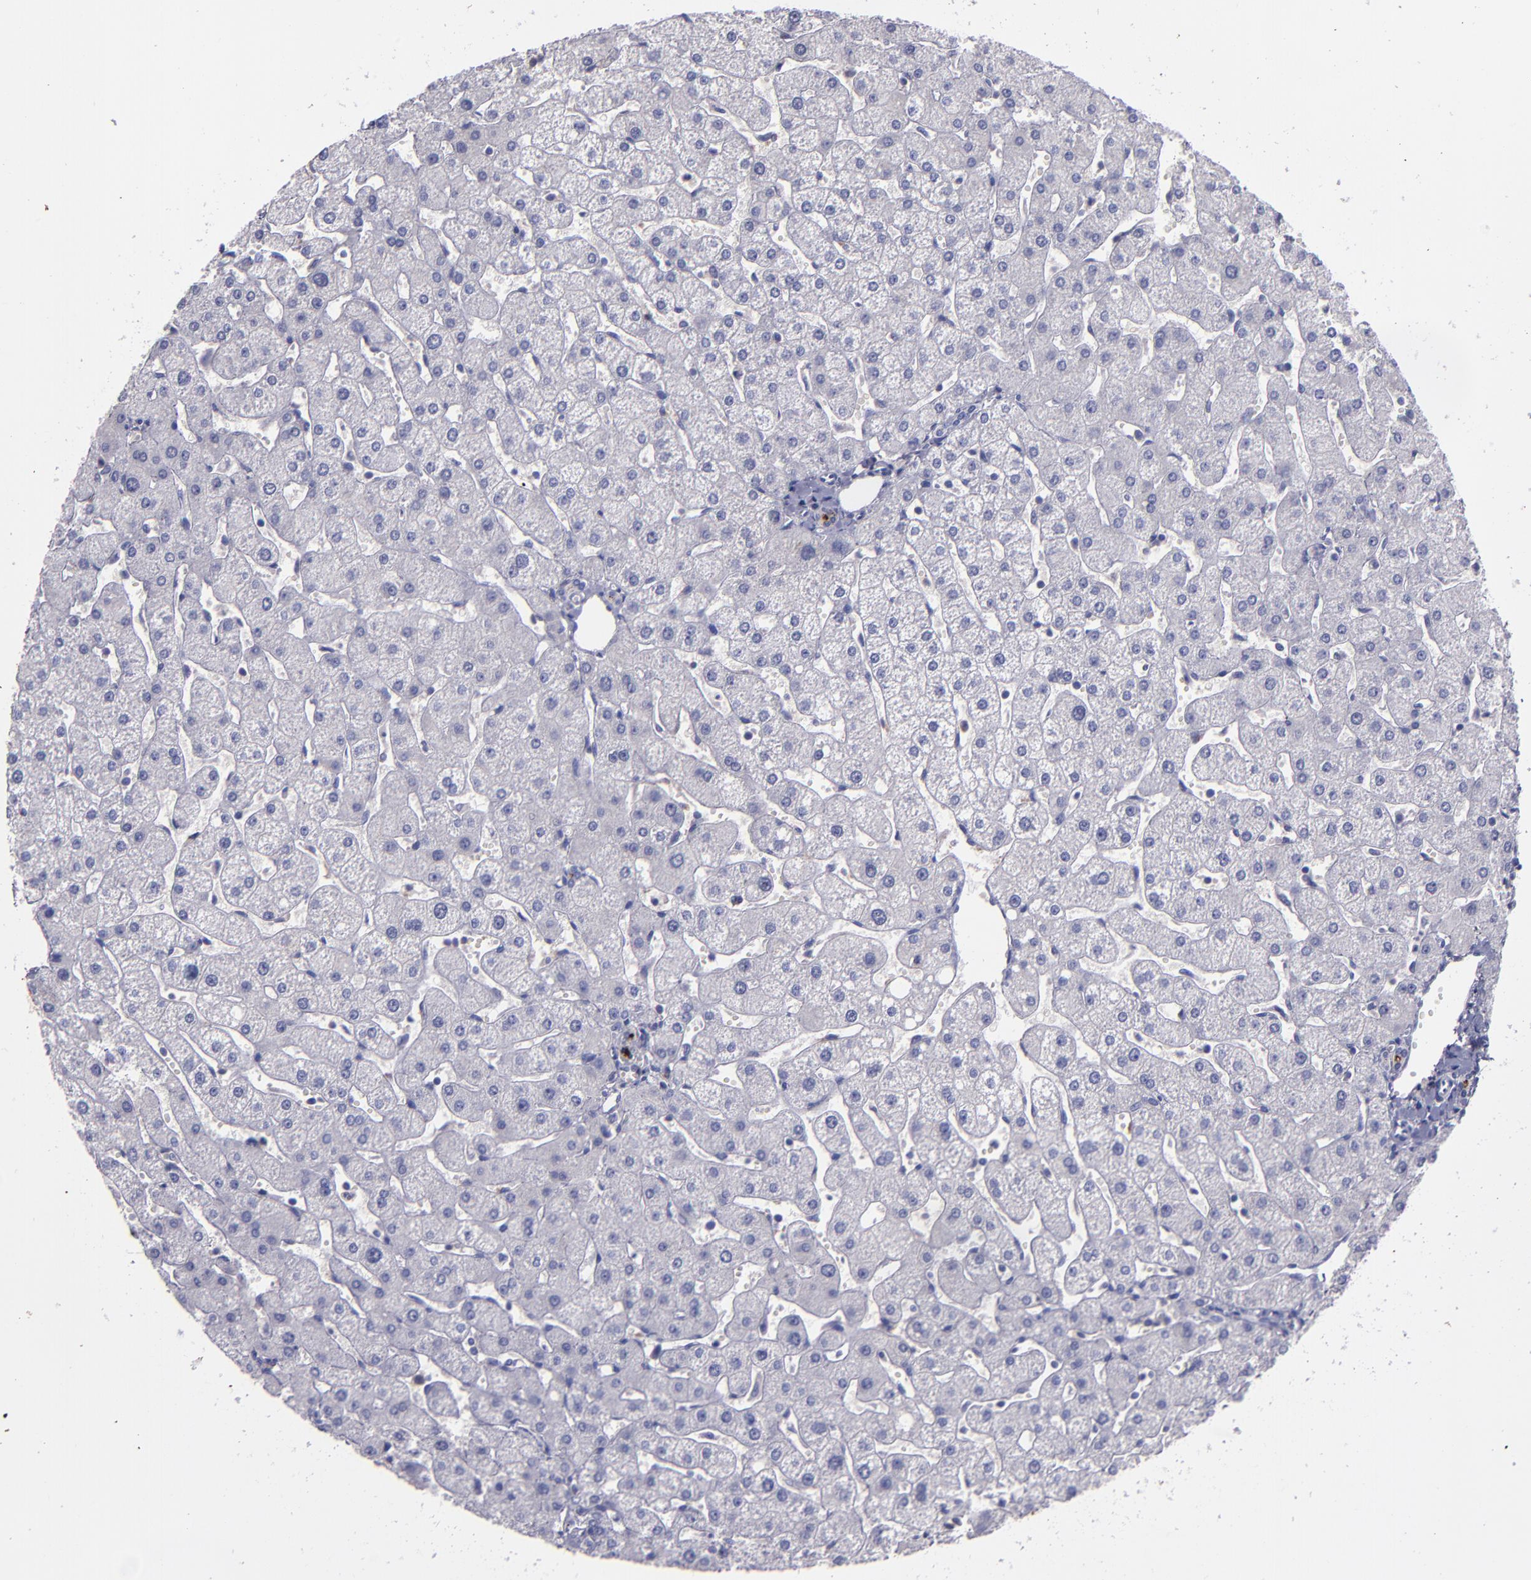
{"staining": {"intensity": "moderate", "quantity": ">75%", "location": "cytoplasmic/membranous"}, "tissue": "liver", "cell_type": "Cholangiocytes", "image_type": "normal", "snomed": [{"axis": "morphology", "description": "Normal tissue, NOS"}, {"axis": "topography", "description": "Liver"}], "caption": "This photomicrograph demonstrates immunohistochemistry staining of normal human liver, with medium moderate cytoplasmic/membranous positivity in approximately >75% of cholangiocytes.", "gene": "MFGE8", "patient": {"sex": "male", "age": 67}}